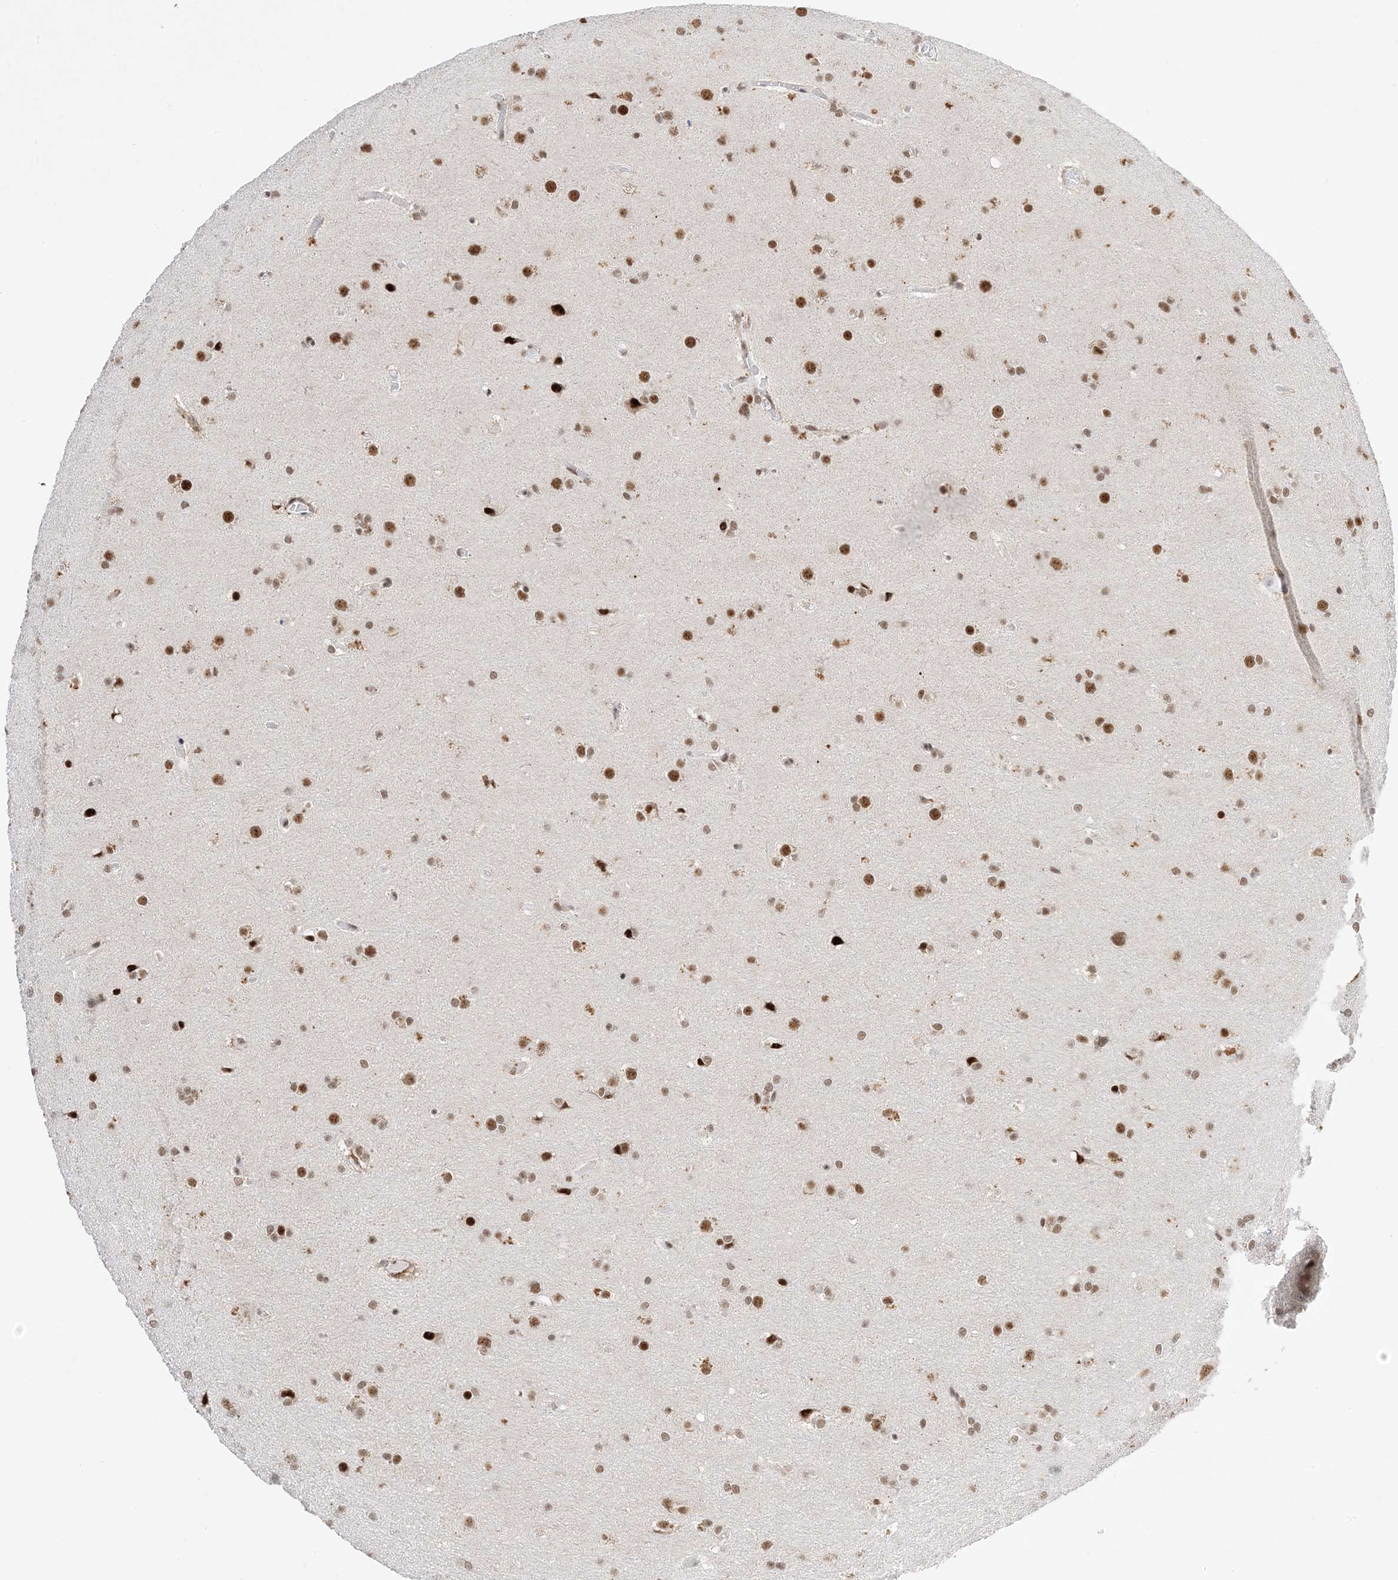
{"staining": {"intensity": "strong", "quantity": ">75%", "location": "nuclear"}, "tissue": "glioma", "cell_type": "Tumor cells", "image_type": "cancer", "snomed": [{"axis": "morphology", "description": "Glioma, malignant, High grade"}, {"axis": "topography", "description": "Cerebral cortex"}], "caption": "Brown immunohistochemical staining in glioma reveals strong nuclear staining in approximately >75% of tumor cells. (DAB (3,3'-diaminobenzidine) IHC with brightfield microscopy, high magnification).", "gene": "SF3A3", "patient": {"sex": "female", "age": 36}}